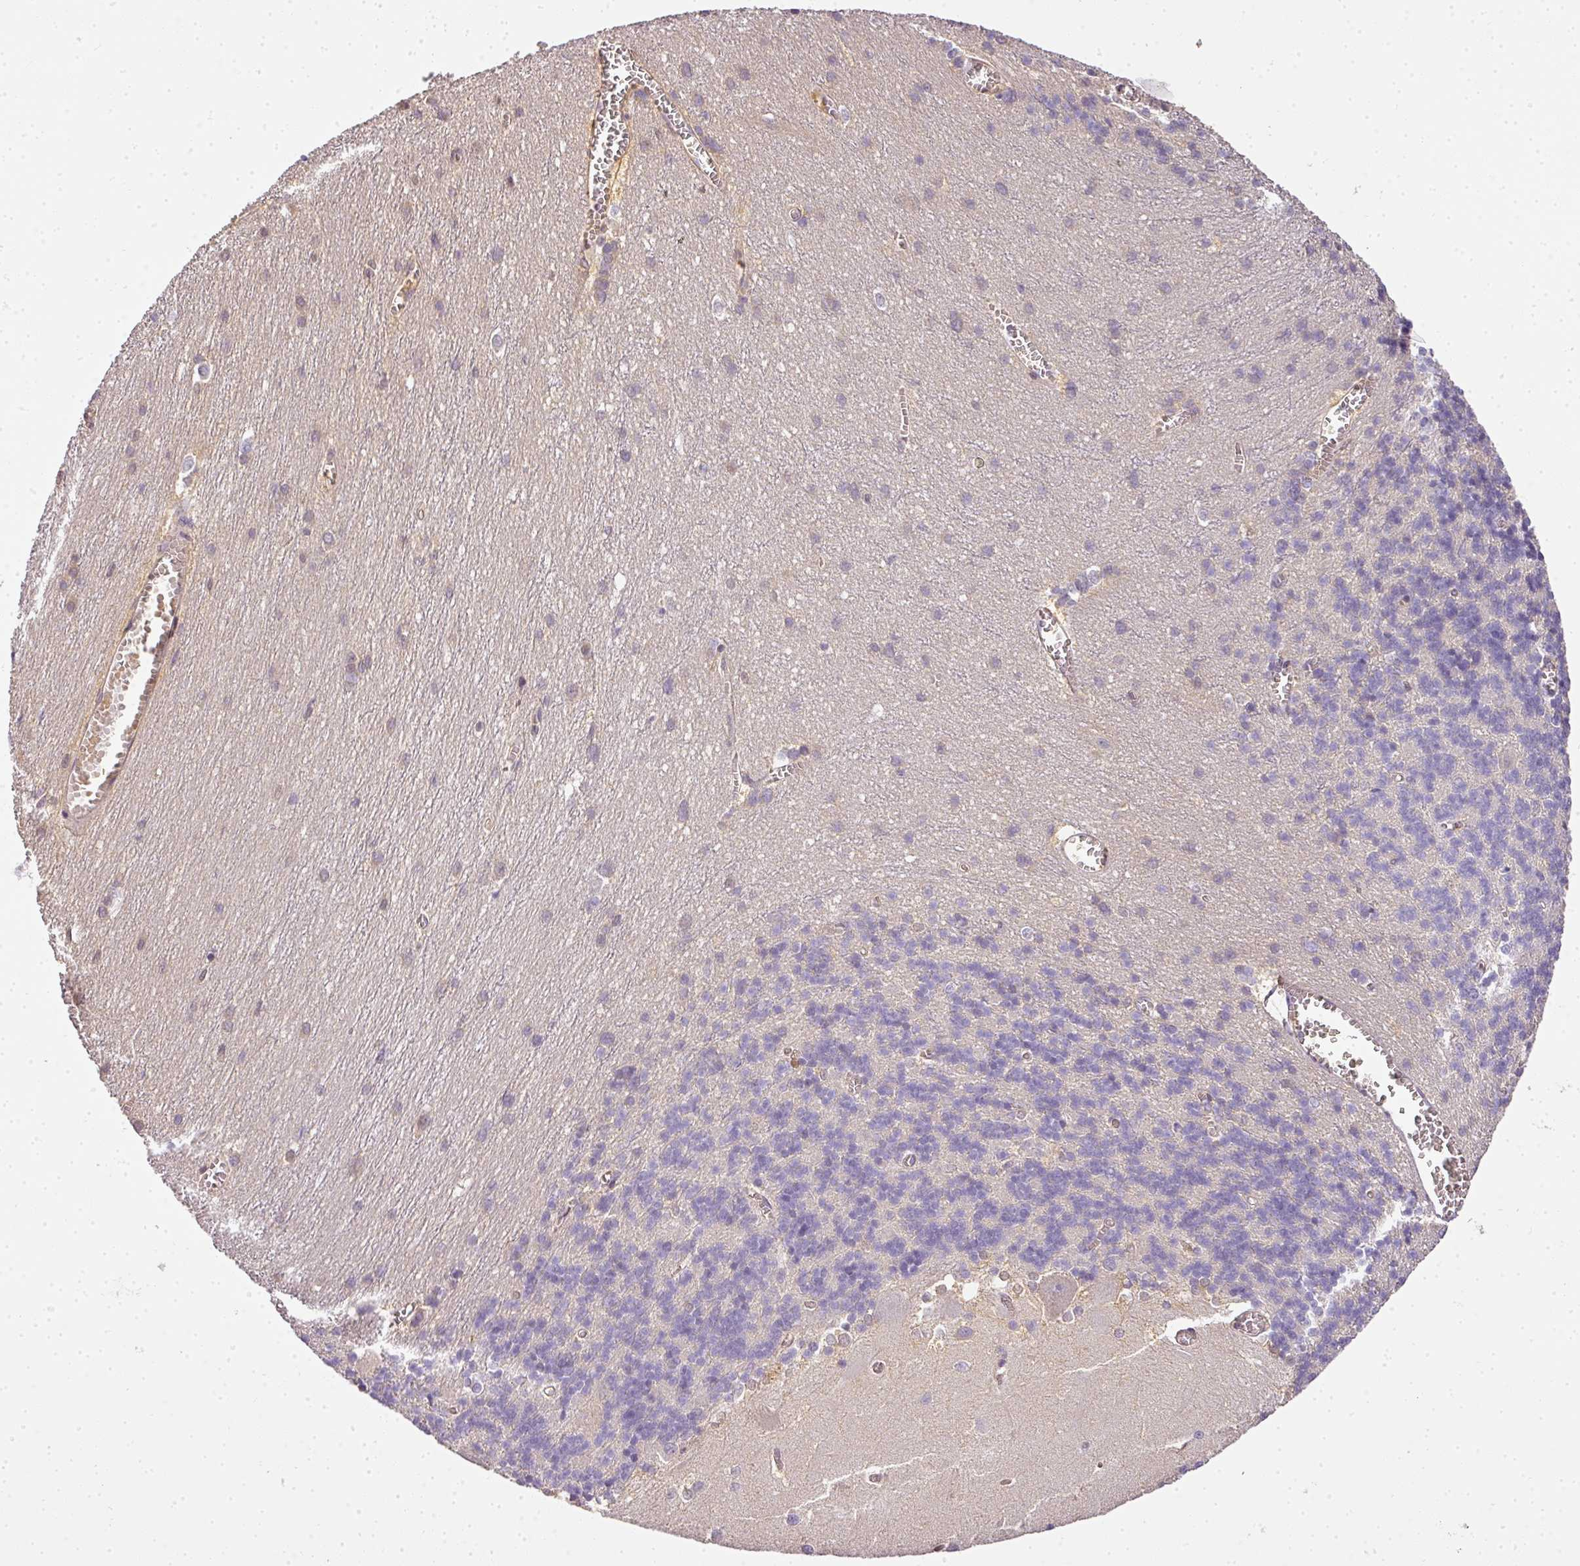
{"staining": {"intensity": "negative", "quantity": "none", "location": "none"}, "tissue": "cerebellum", "cell_type": "Cells in granular layer", "image_type": "normal", "snomed": [{"axis": "morphology", "description": "Normal tissue, NOS"}, {"axis": "topography", "description": "Cerebellum"}], "caption": "Immunohistochemistry (IHC) histopathology image of benign cerebellum stained for a protein (brown), which displays no positivity in cells in granular layer.", "gene": "ADH5", "patient": {"sex": "male", "age": 37}}